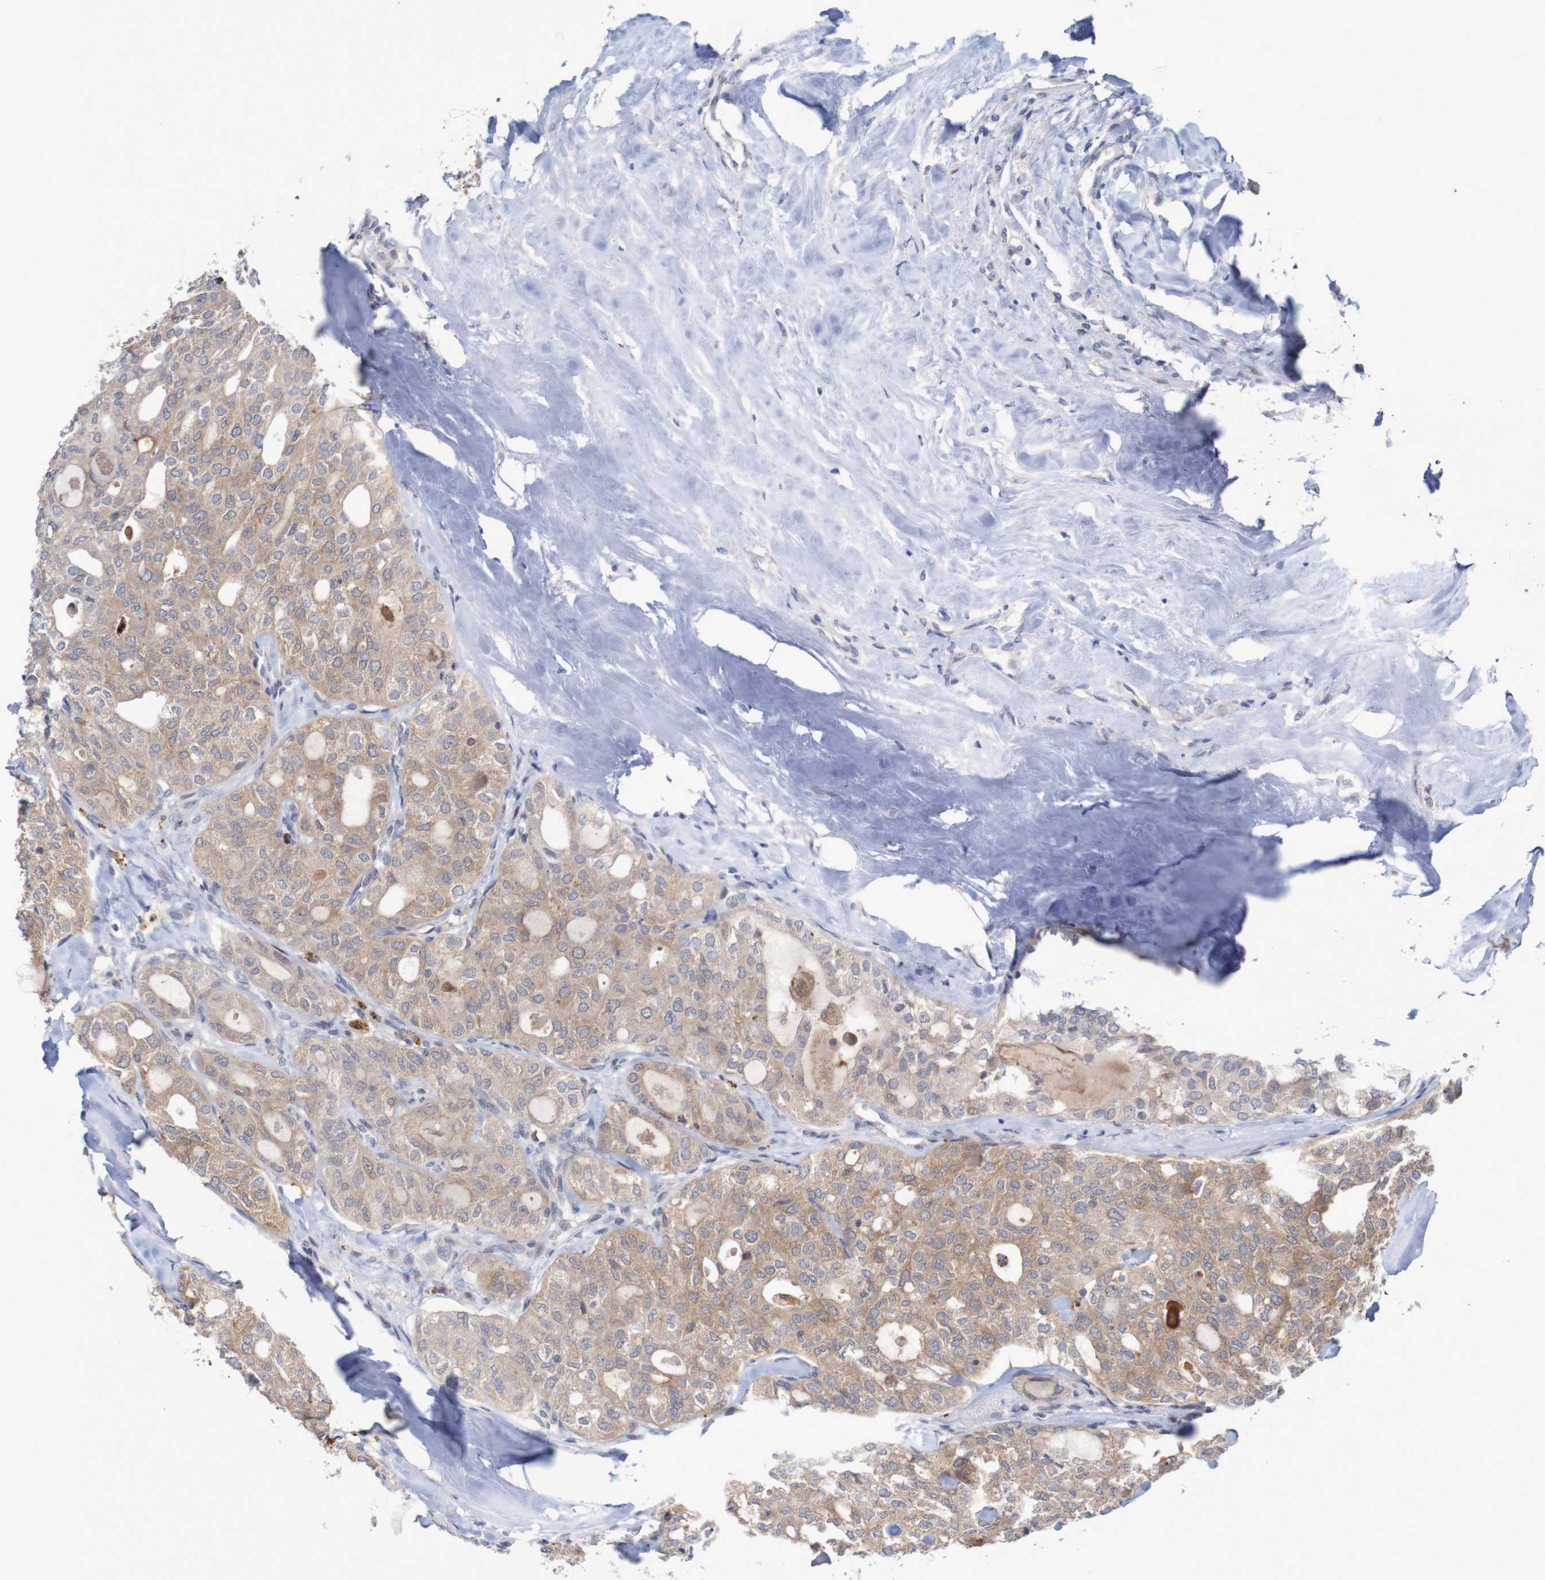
{"staining": {"intensity": "weak", "quantity": ">75%", "location": "cytoplasmic/membranous"}, "tissue": "thyroid cancer", "cell_type": "Tumor cells", "image_type": "cancer", "snomed": [{"axis": "morphology", "description": "Follicular adenoma carcinoma, NOS"}, {"axis": "topography", "description": "Thyroid gland"}], "caption": "DAB (3,3'-diaminobenzidine) immunohistochemical staining of thyroid cancer (follicular adenoma carcinoma) displays weak cytoplasmic/membranous protein expression in approximately >75% of tumor cells.", "gene": "FBP2", "patient": {"sex": "male", "age": 75}}